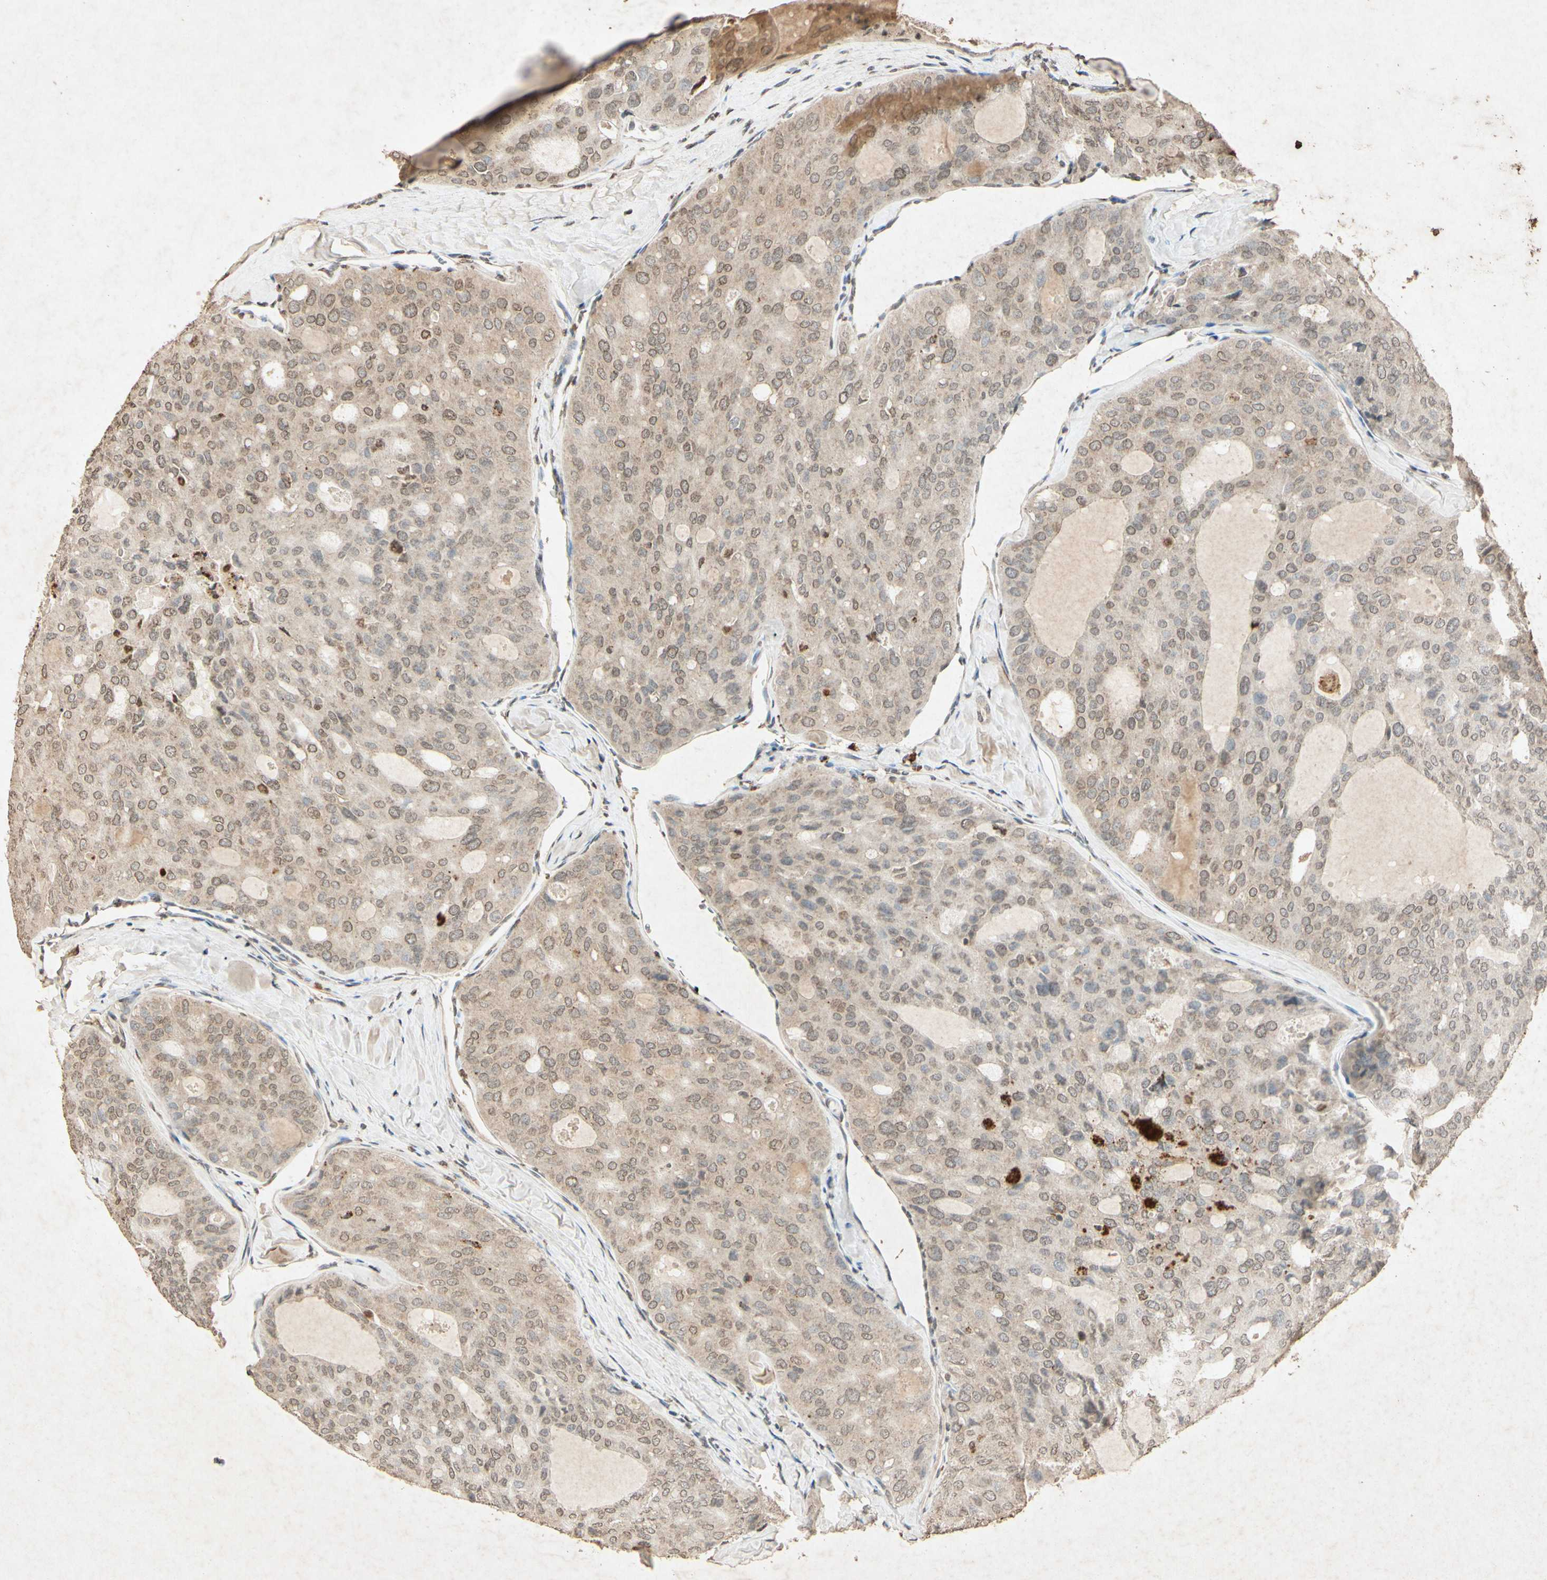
{"staining": {"intensity": "weak", "quantity": ">75%", "location": "cytoplasmic/membranous"}, "tissue": "thyroid cancer", "cell_type": "Tumor cells", "image_type": "cancer", "snomed": [{"axis": "morphology", "description": "Follicular adenoma carcinoma, NOS"}, {"axis": "topography", "description": "Thyroid gland"}], "caption": "There is low levels of weak cytoplasmic/membranous positivity in tumor cells of thyroid cancer (follicular adenoma carcinoma), as demonstrated by immunohistochemical staining (brown color).", "gene": "MSRB1", "patient": {"sex": "male", "age": 75}}